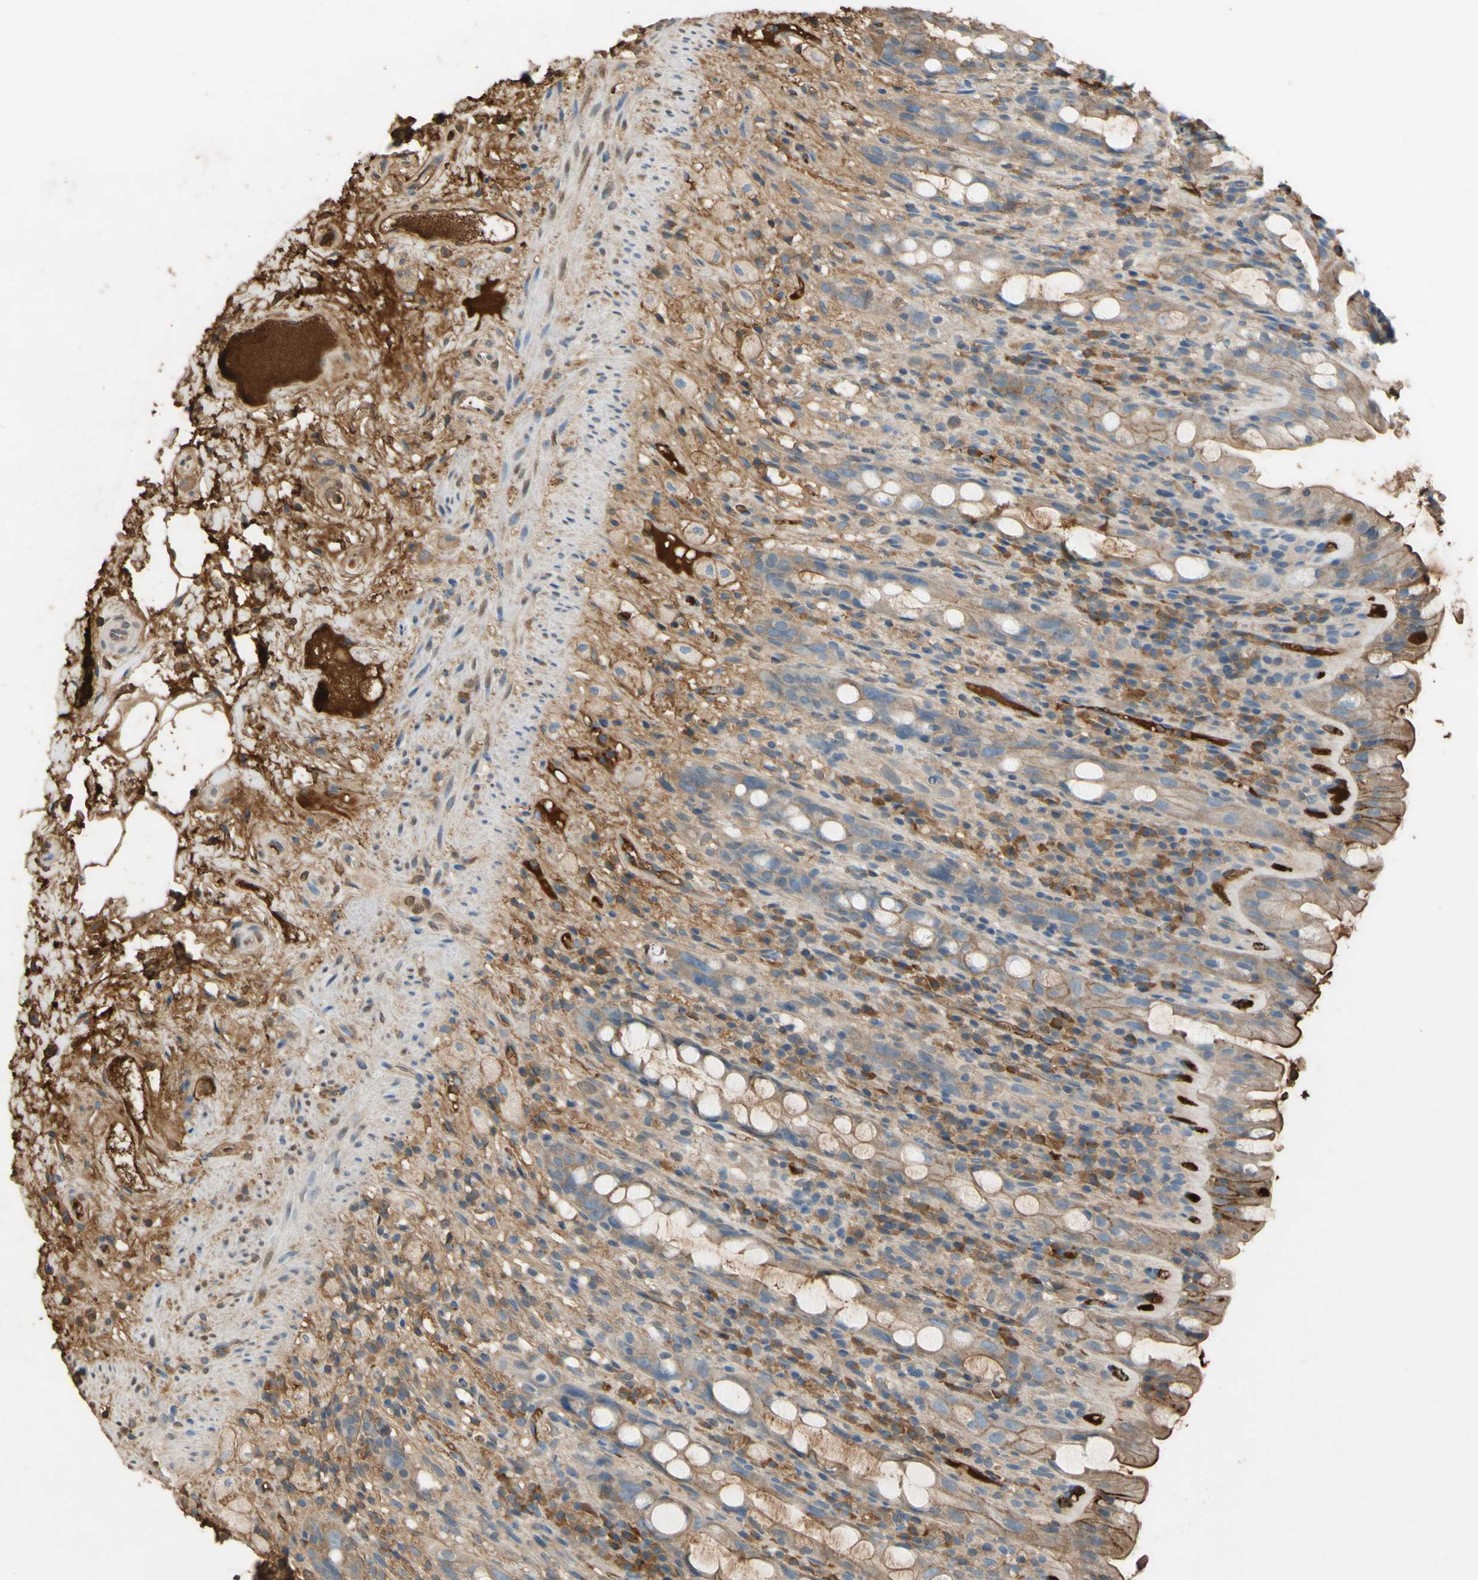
{"staining": {"intensity": "weak", "quantity": ">75%", "location": "cytoplasmic/membranous"}, "tissue": "rectum", "cell_type": "Glandular cells", "image_type": "normal", "snomed": [{"axis": "morphology", "description": "Normal tissue, NOS"}, {"axis": "topography", "description": "Rectum"}], "caption": "Glandular cells show low levels of weak cytoplasmic/membranous positivity in approximately >75% of cells in unremarkable rectum.", "gene": "TIMP2", "patient": {"sex": "male", "age": 44}}